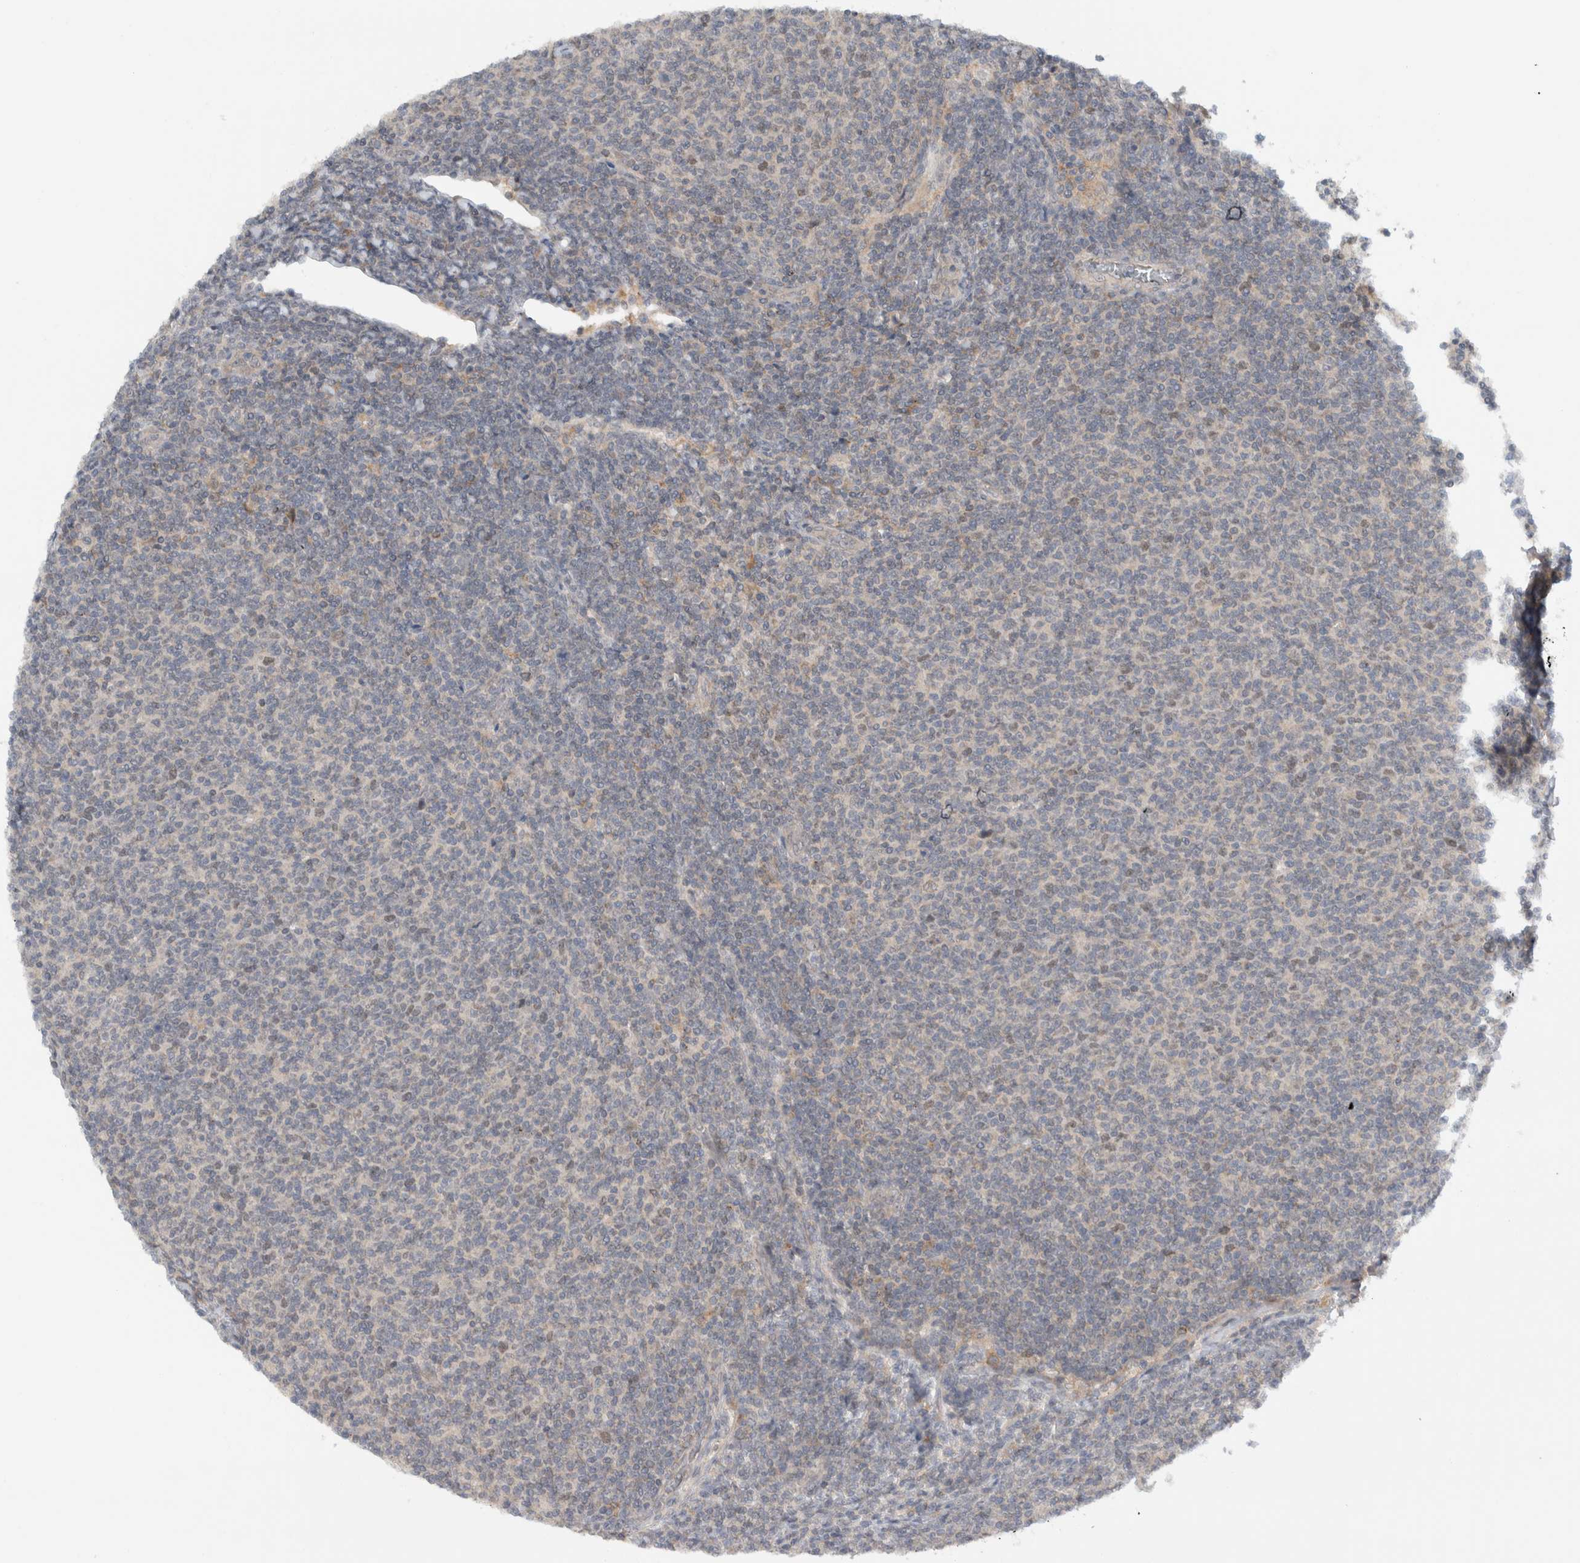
{"staining": {"intensity": "negative", "quantity": "none", "location": "none"}, "tissue": "lymphoma", "cell_type": "Tumor cells", "image_type": "cancer", "snomed": [{"axis": "morphology", "description": "Malignant lymphoma, non-Hodgkin's type, Low grade"}, {"axis": "topography", "description": "Lymph node"}], "caption": "Human malignant lymphoma, non-Hodgkin's type (low-grade) stained for a protein using immunohistochemistry (IHC) demonstrates no staining in tumor cells.", "gene": "MPRIP", "patient": {"sex": "male", "age": 66}}